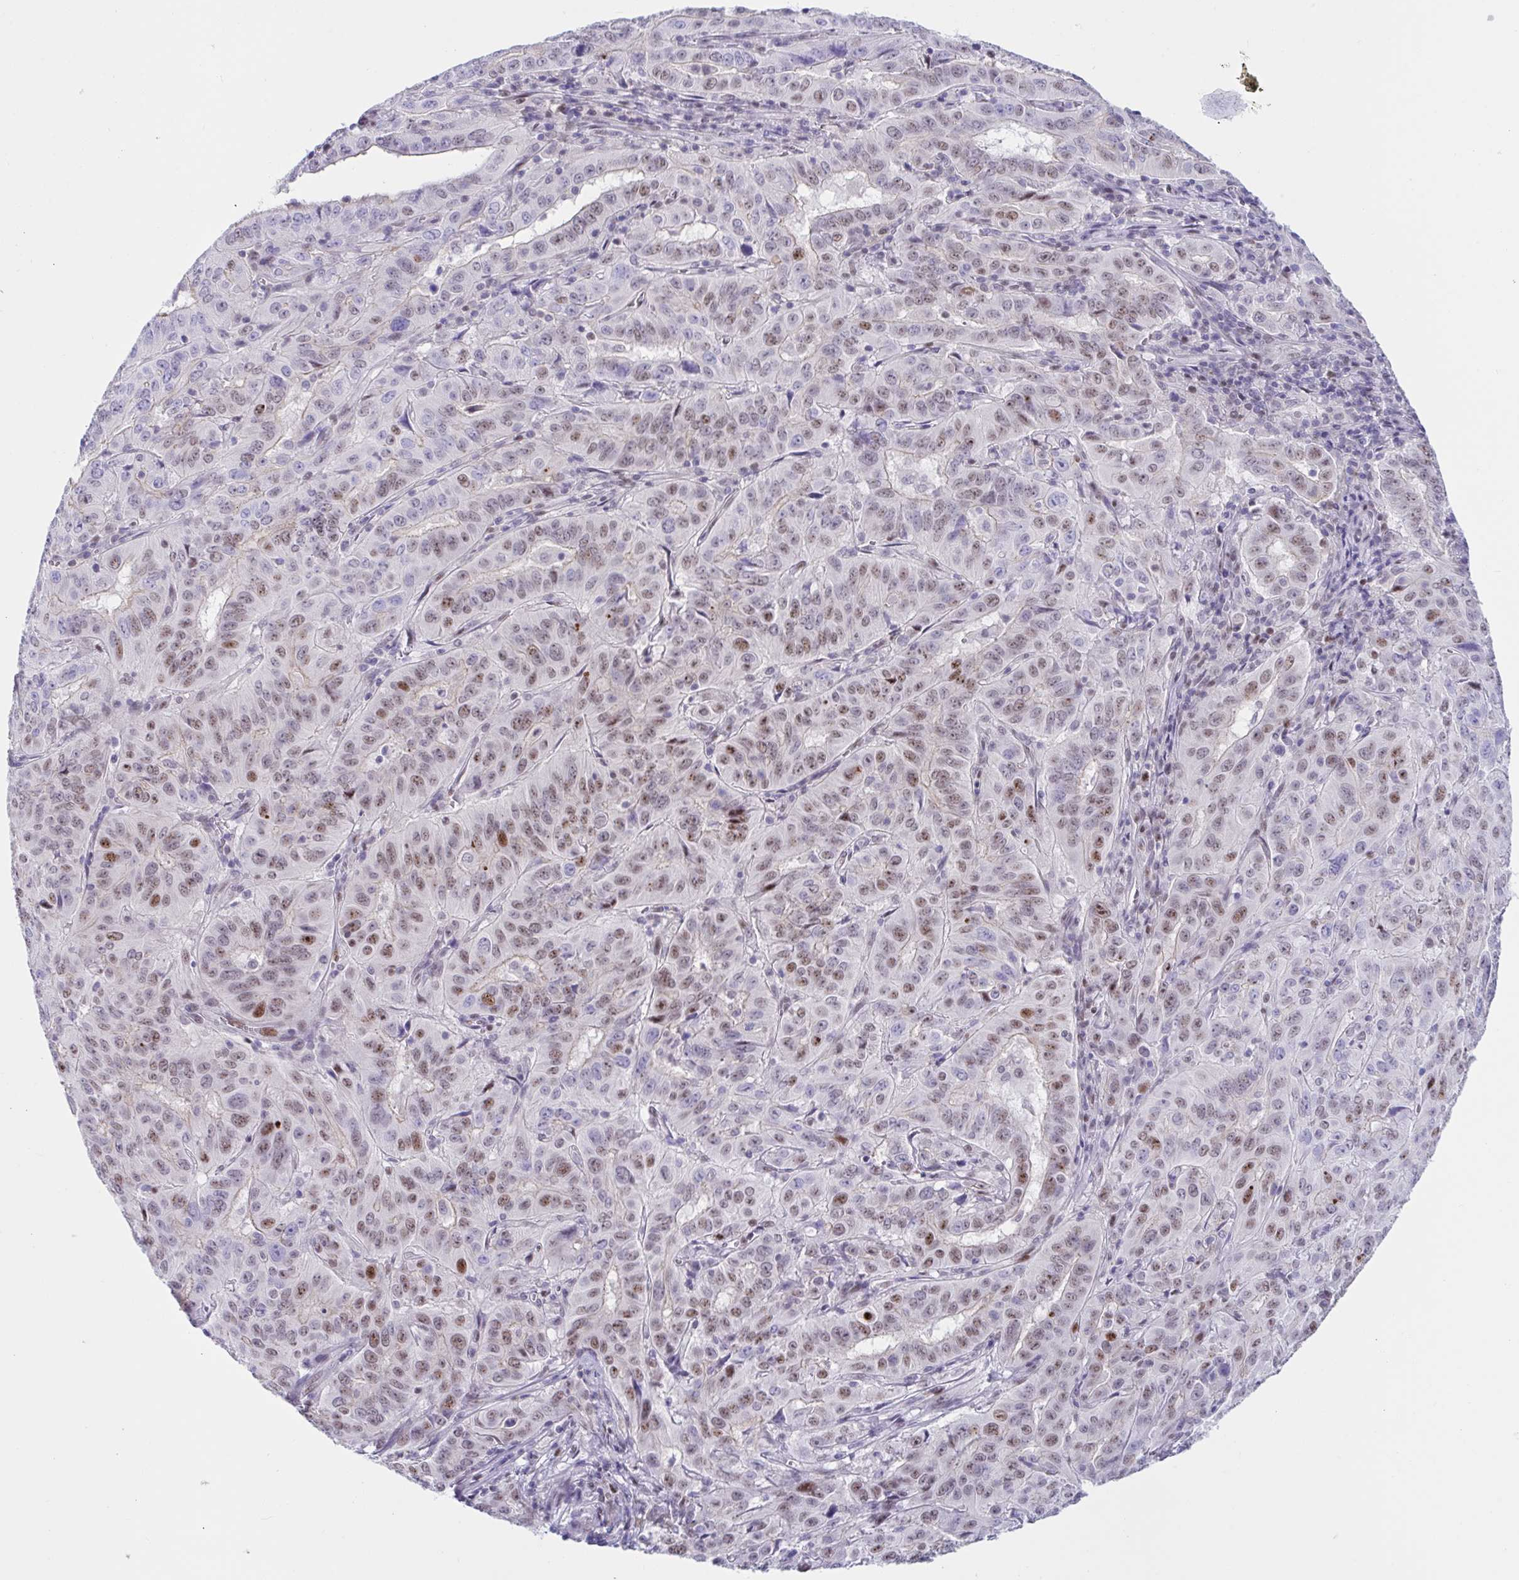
{"staining": {"intensity": "moderate", "quantity": "25%-75%", "location": "nuclear"}, "tissue": "pancreatic cancer", "cell_type": "Tumor cells", "image_type": "cancer", "snomed": [{"axis": "morphology", "description": "Adenocarcinoma, NOS"}, {"axis": "topography", "description": "Pancreas"}], "caption": "Immunohistochemical staining of adenocarcinoma (pancreatic) demonstrates medium levels of moderate nuclear protein positivity in approximately 25%-75% of tumor cells.", "gene": "IKZF2", "patient": {"sex": "male", "age": 63}}